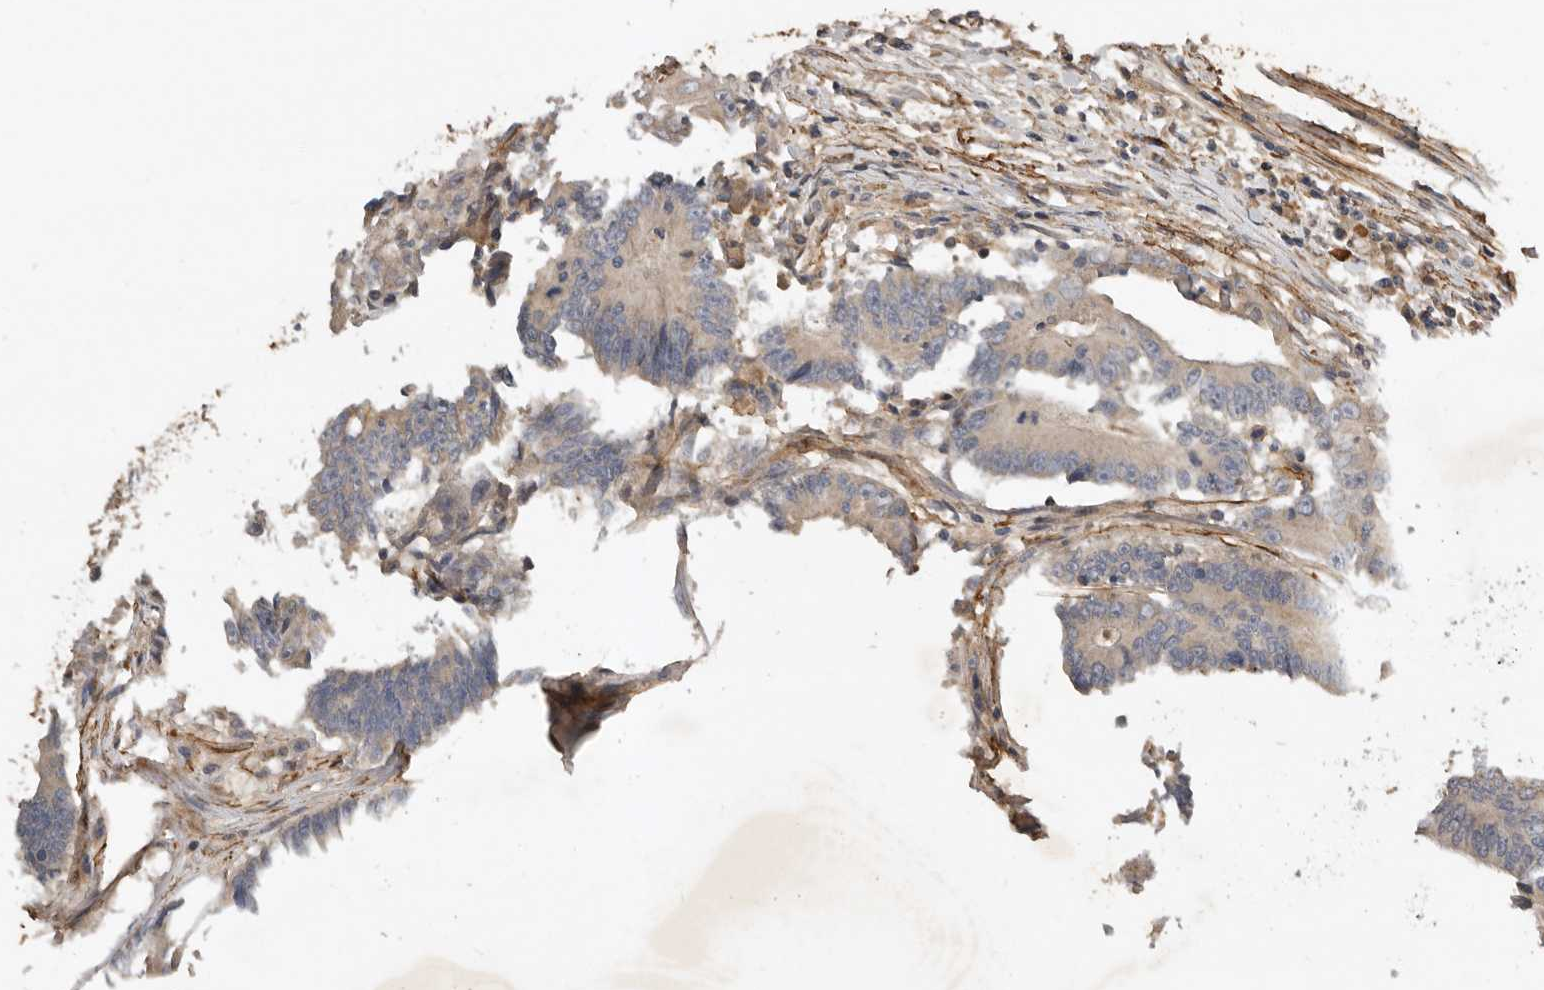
{"staining": {"intensity": "moderate", "quantity": "<25%", "location": "cytoplasmic/membranous"}, "tissue": "colorectal cancer", "cell_type": "Tumor cells", "image_type": "cancer", "snomed": [{"axis": "morphology", "description": "Adenocarcinoma, NOS"}, {"axis": "topography", "description": "Colon"}], "caption": "High-magnification brightfield microscopy of colorectal cancer stained with DAB (3,3'-diaminobenzidine) (brown) and counterstained with hematoxylin (blue). tumor cells exhibit moderate cytoplasmic/membranous positivity is appreciated in approximately<25% of cells. (Stains: DAB (3,3'-diaminobenzidine) in brown, nuclei in blue, Microscopy: brightfield microscopy at high magnification).", "gene": "RNF157", "patient": {"sex": "male", "age": 83}}